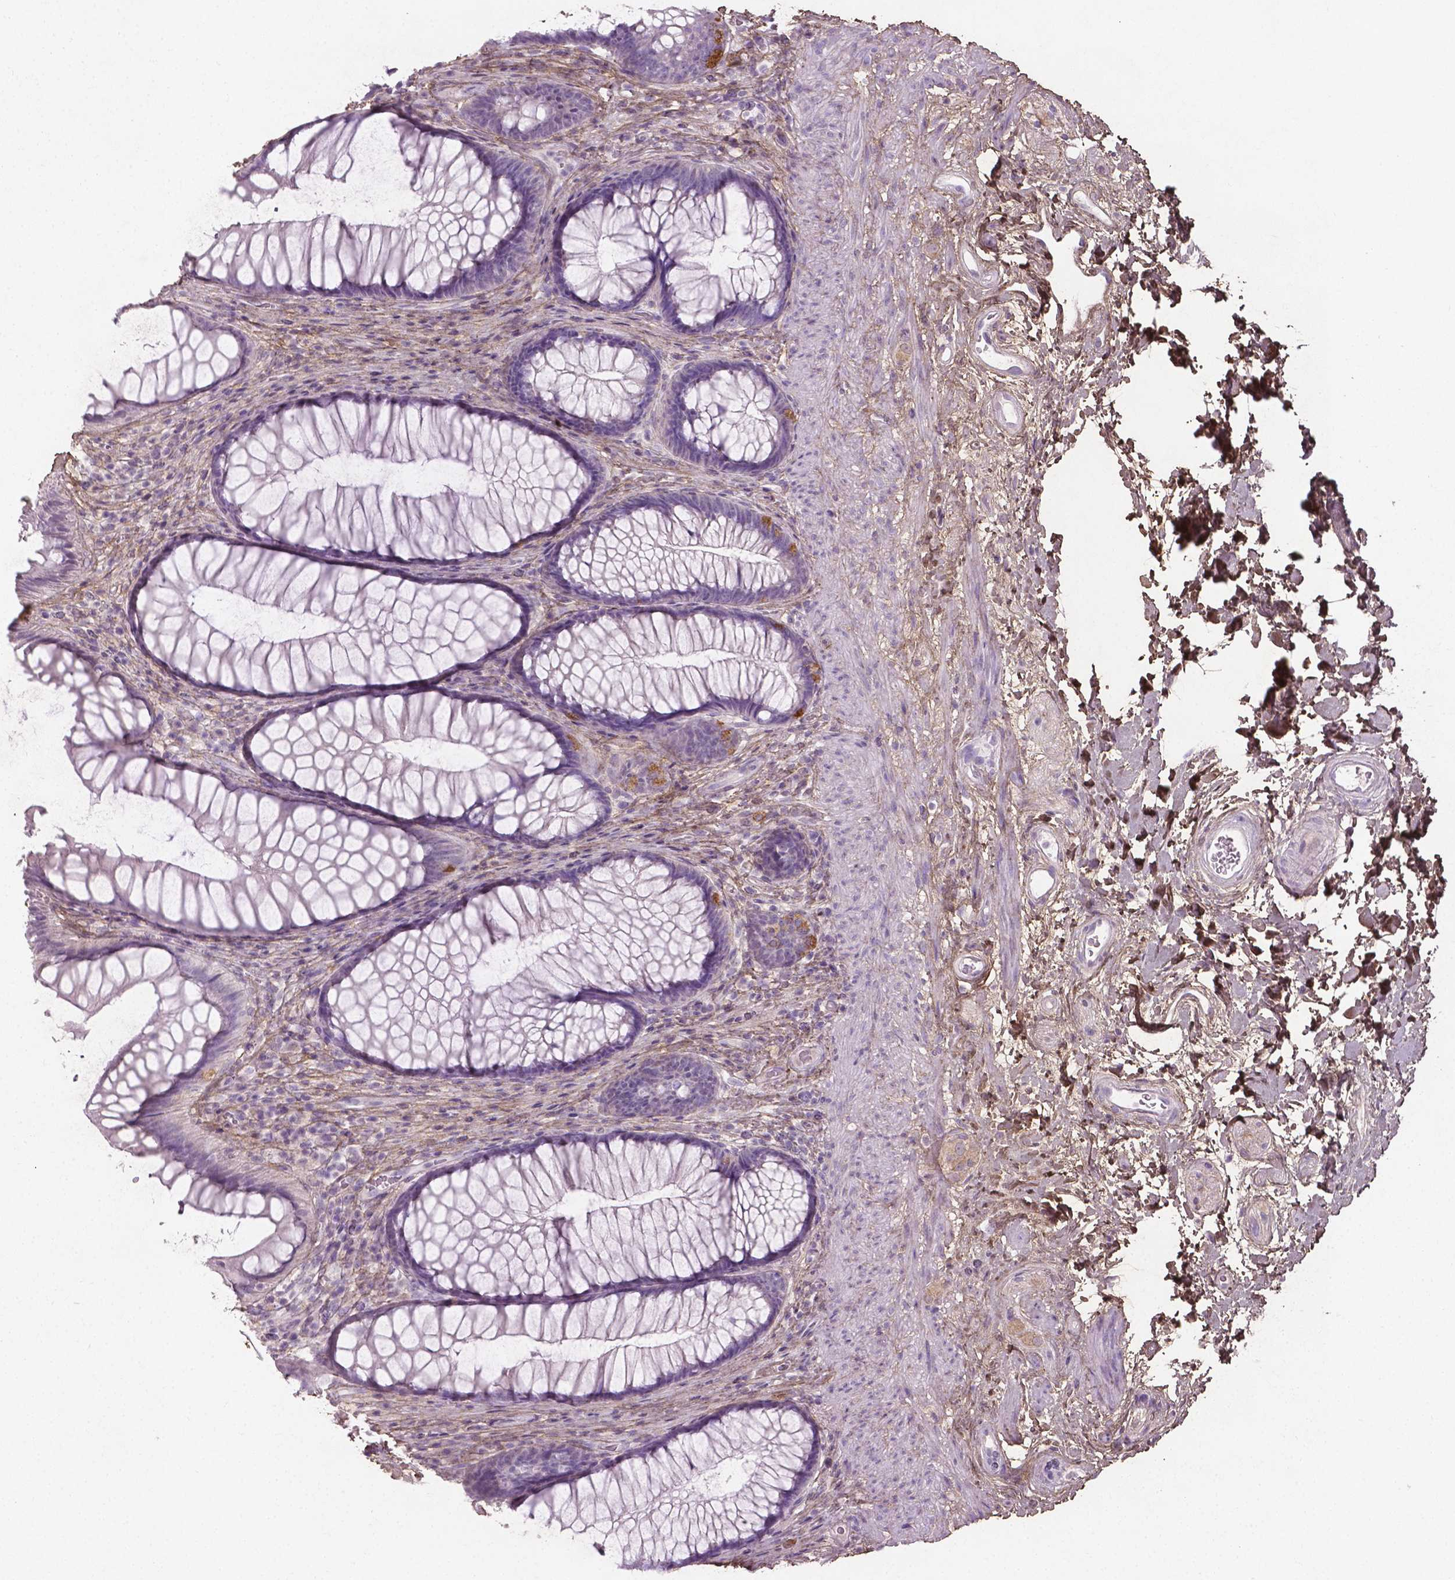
{"staining": {"intensity": "negative", "quantity": "none", "location": "none"}, "tissue": "rectum", "cell_type": "Glandular cells", "image_type": "normal", "snomed": [{"axis": "morphology", "description": "Normal tissue, NOS"}, {"axis": "topography", "description": "Smooth muscle"}, {"axis": "topography", "description": "Rectum"}], "caption": "Immunohistochemical staining of benign rectum reveals no significant staining in glandular cells. (DAB (3,3'-diaminobenzidine) immunohistochemistry (IHC) with hematoxylin counter stain).", "gene": "DLG2", "patient": {"sex": "male", "age": 53}}